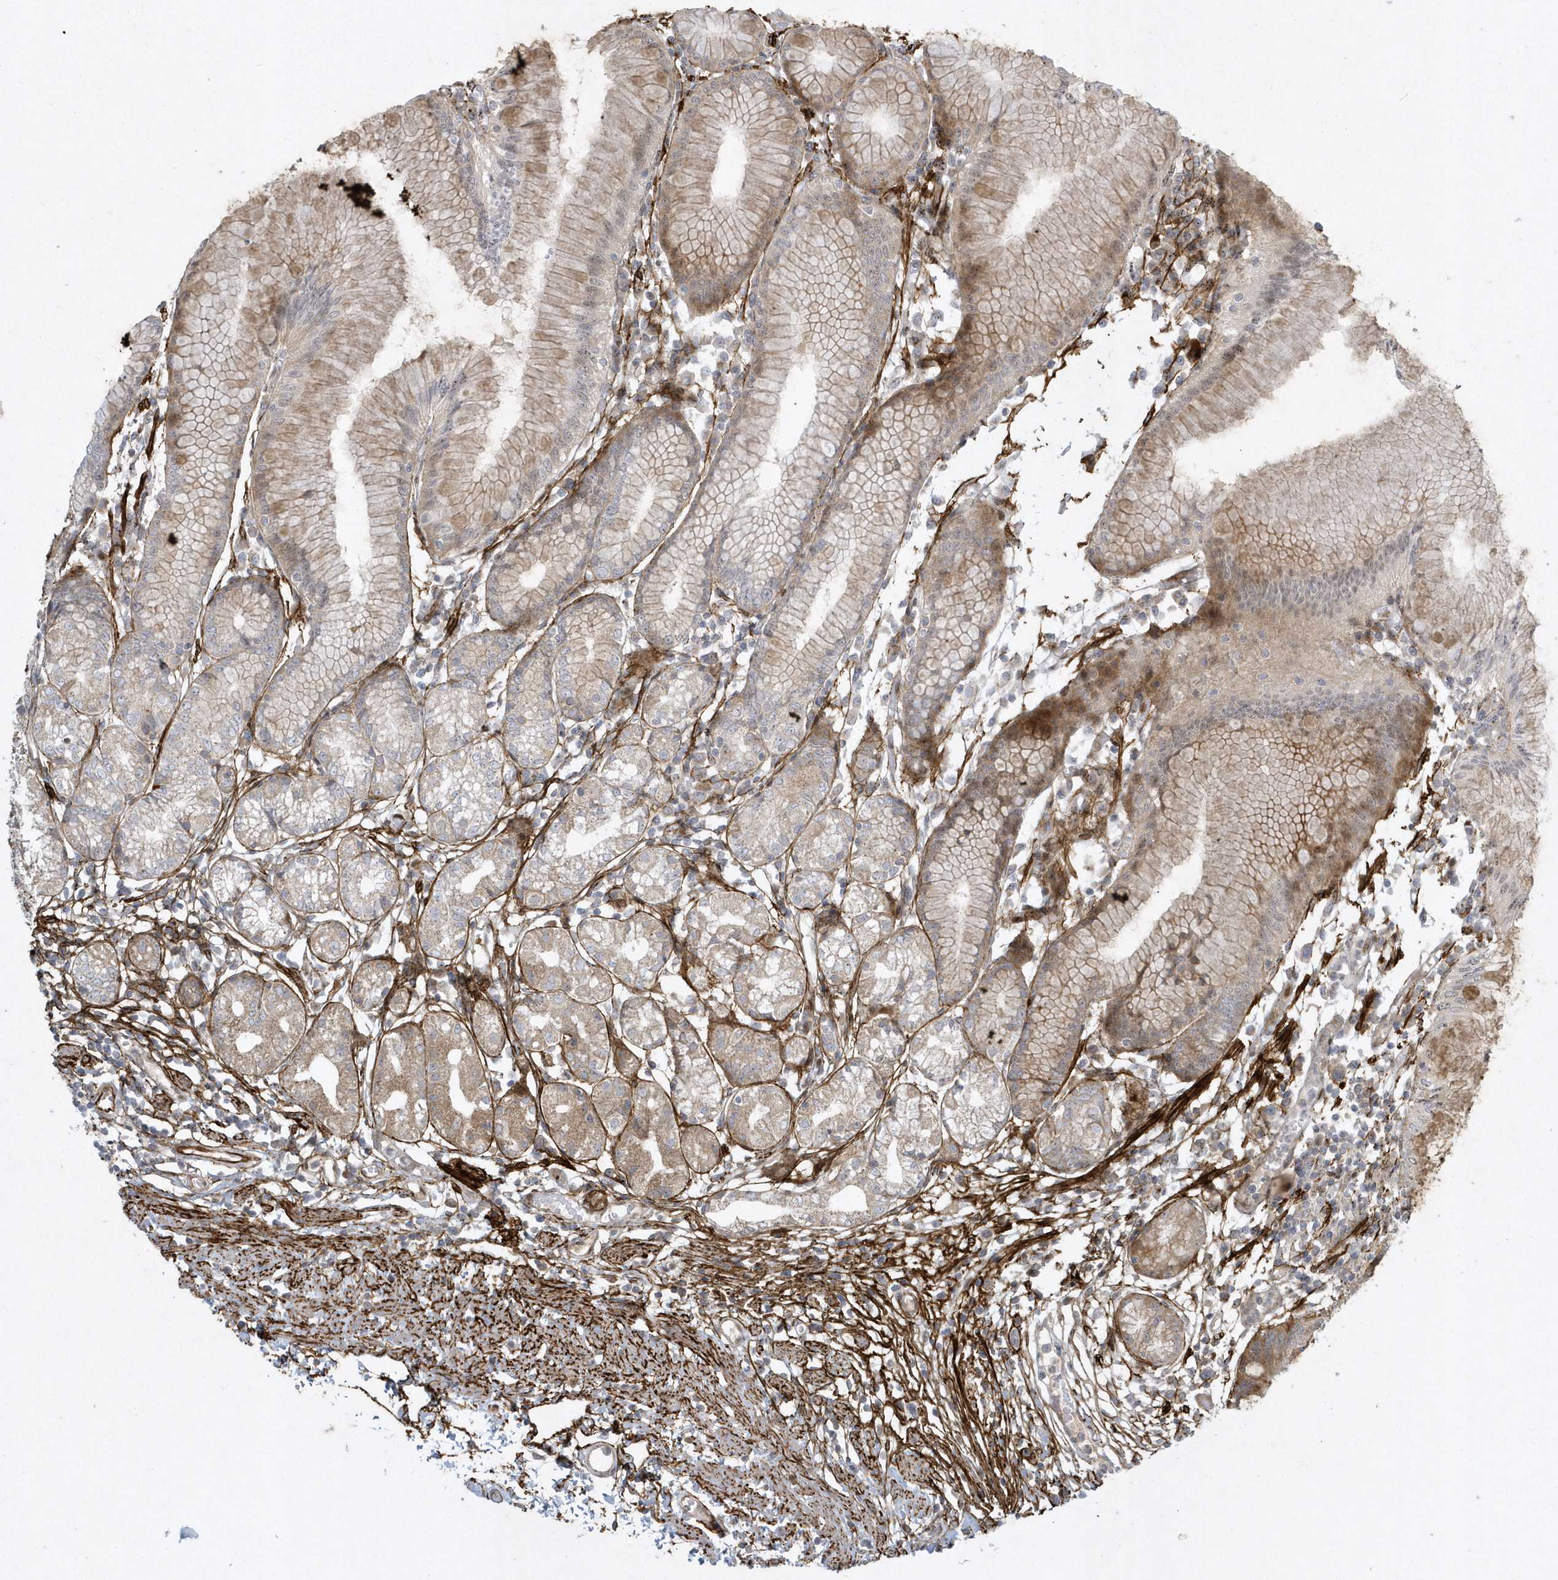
{"staining": {"intensity": "moderate", "quantity": "25%-75%", "location": "cytoplasmic/membranous"}, "tissue": "stomach", "cell_type": "Glandular cells", "image_type": "normal", "snomed": [{"axis": "morphology", "description": "Normal tissue, NOS"}, {"axis": "topography", "description": "Stomach"}], "caption": "Protein expression analysis of benign stomach reveals moderate cytoplasmic/membranous positivity in approximately 25%-75% of glandular cells.", "gene": "MASP2", "patient": {"sex": "female", "age": 57}}